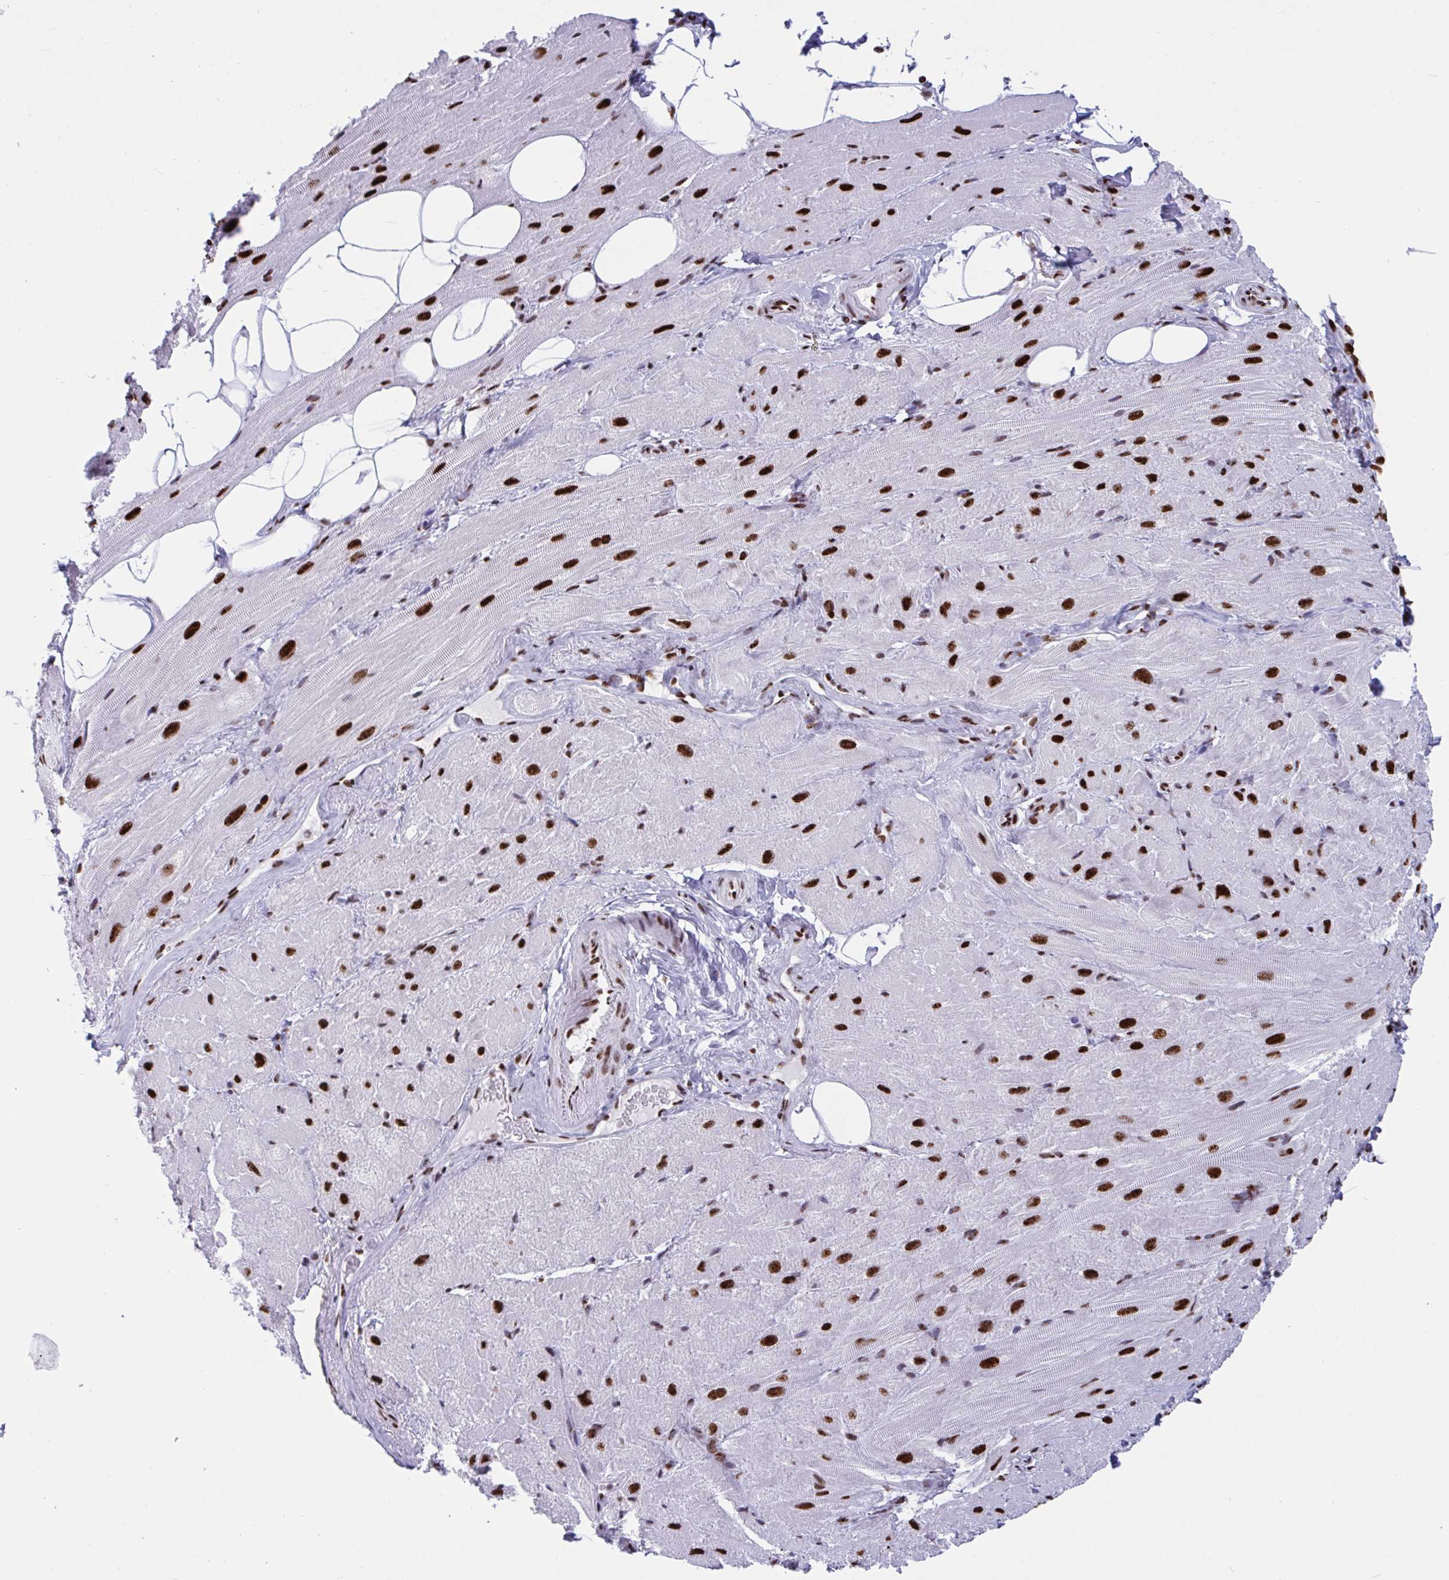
{"staining": {"intensity": "strong", "quantity": "25%-75%", "location": "nuclear"}, "tissue": "heart muscle", "cell_type": "Cardiomyocytes", "image_type": "normal", "snomed": [{"axis": "morphology", "description": "Normal tissue, NOS"}, {"axis": "topography", "description": "Heart"}], "caption": "Protein staining by immunohistochemistry (IHC) exhibits strong nuclear positivity in about 25%-75% of cardiomyocytes in unremarkable heart muscle. The staining was performed using DAB to visualize the protein expression in brown, while the nuclei were stained in blue with hematoxylin (Magnification: 20x).", "gene": "IKZF2", "patient": {"sex": "male", "age": 62}}